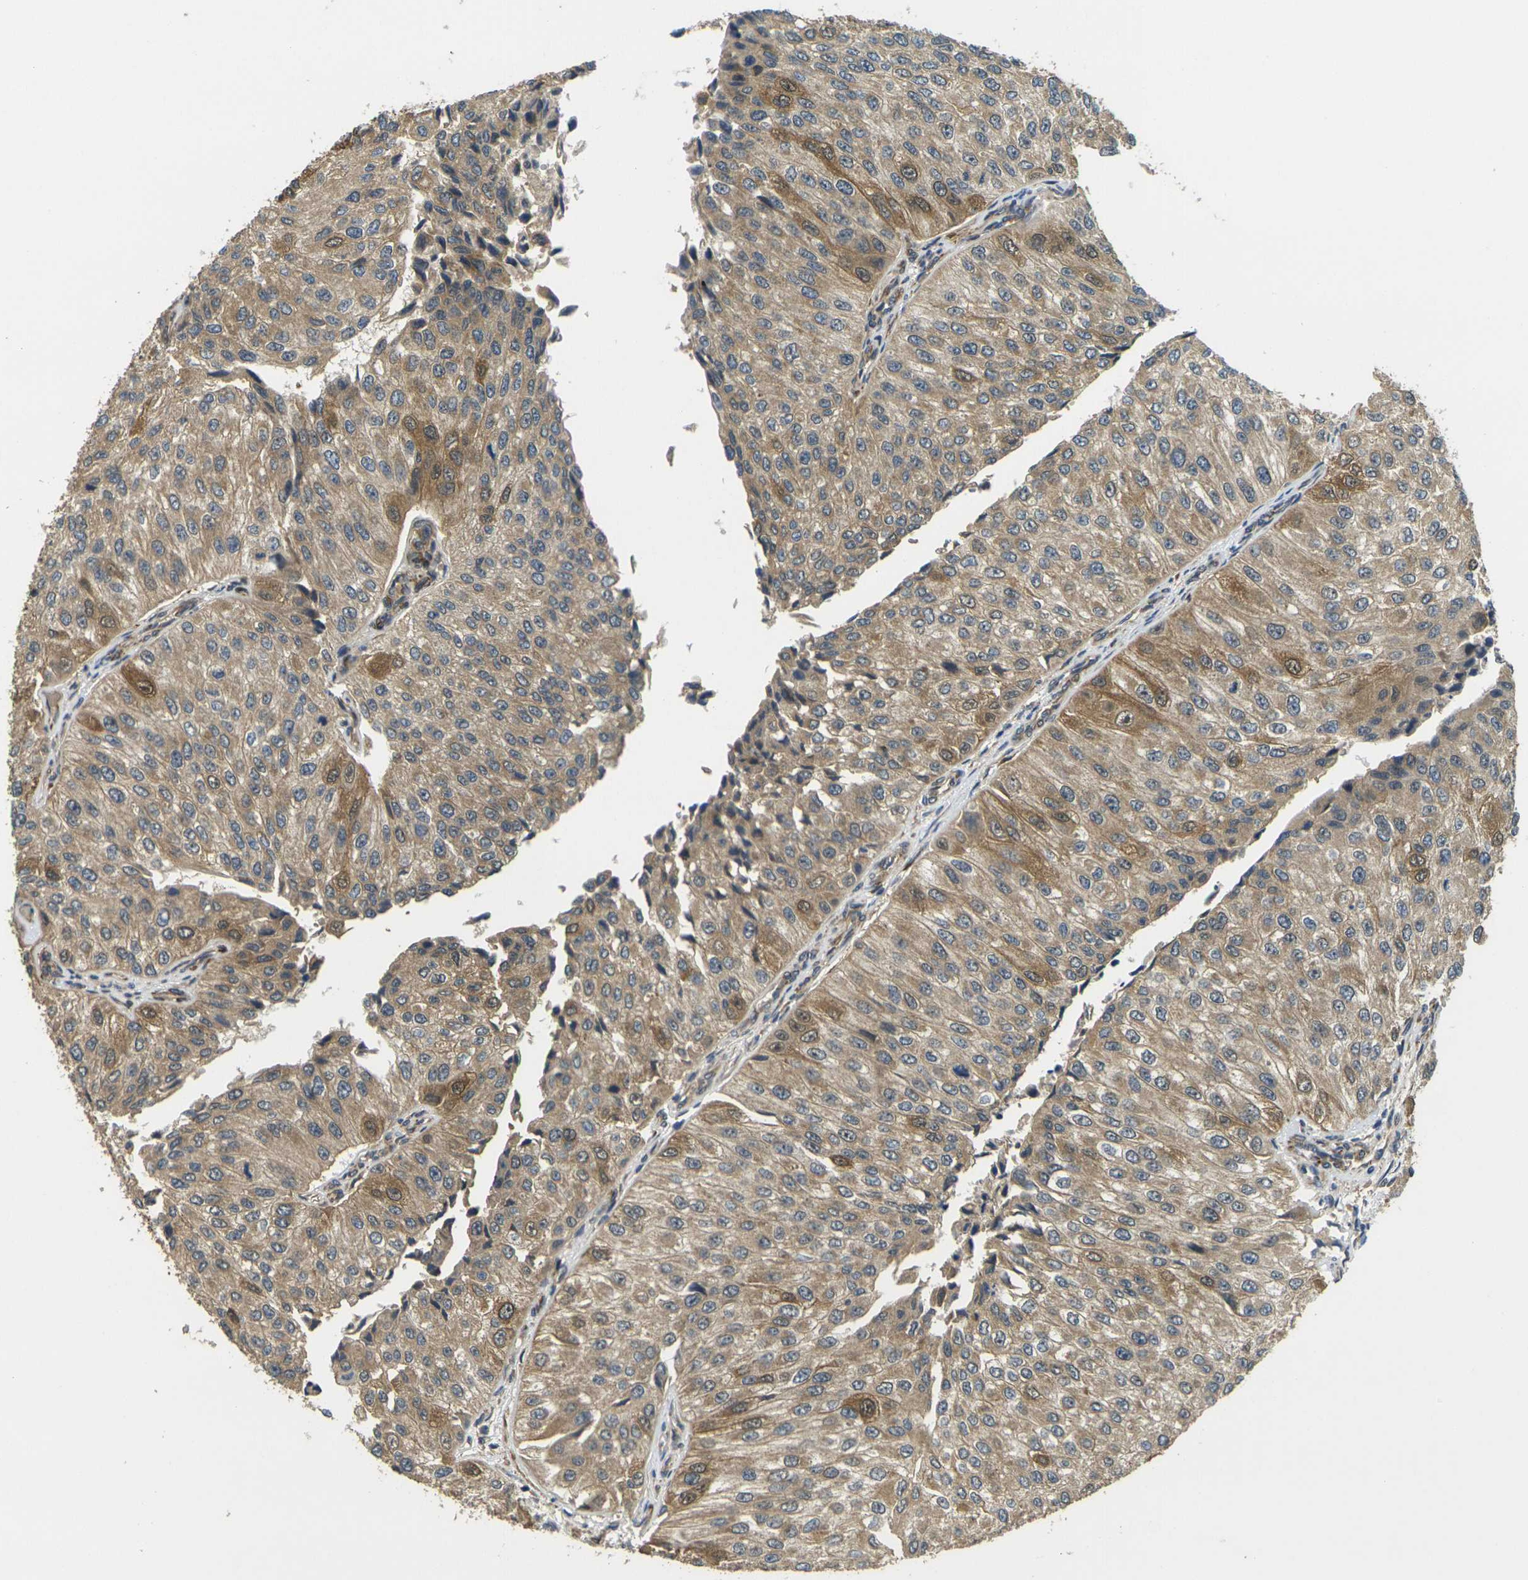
{"staining": {"intensity": "moderate", "quantity": ">75%", "location": "cytoplasmic/membranous,nuclear"}, "tissue": "urothelial cancer", "cell_type": "Tumor cells", "image_type": "cancer", "snomed": [{"axis": "morphology", "description": "Urothelial carcinoma, High grade"}, {"axis": "topography", "description": "Kidney"}, {"axis": "topography", "description": "Urinary bladder"}], "caption": "High-magnification brightfield microscopy of urothelial cancer stained with DAB (3,3'-diaminobenzidine) (brown) and counterstained with hematoxylin (blue). tumor cells exhibit moderate cytoplasmic/membranous and nuclear positivity is seen in approximately>75% of cells. The protein is shown in brown color, while the nuclei are stained blue.", "gene": "FUT11", "patient": {"sex": "male", "age": 77}}